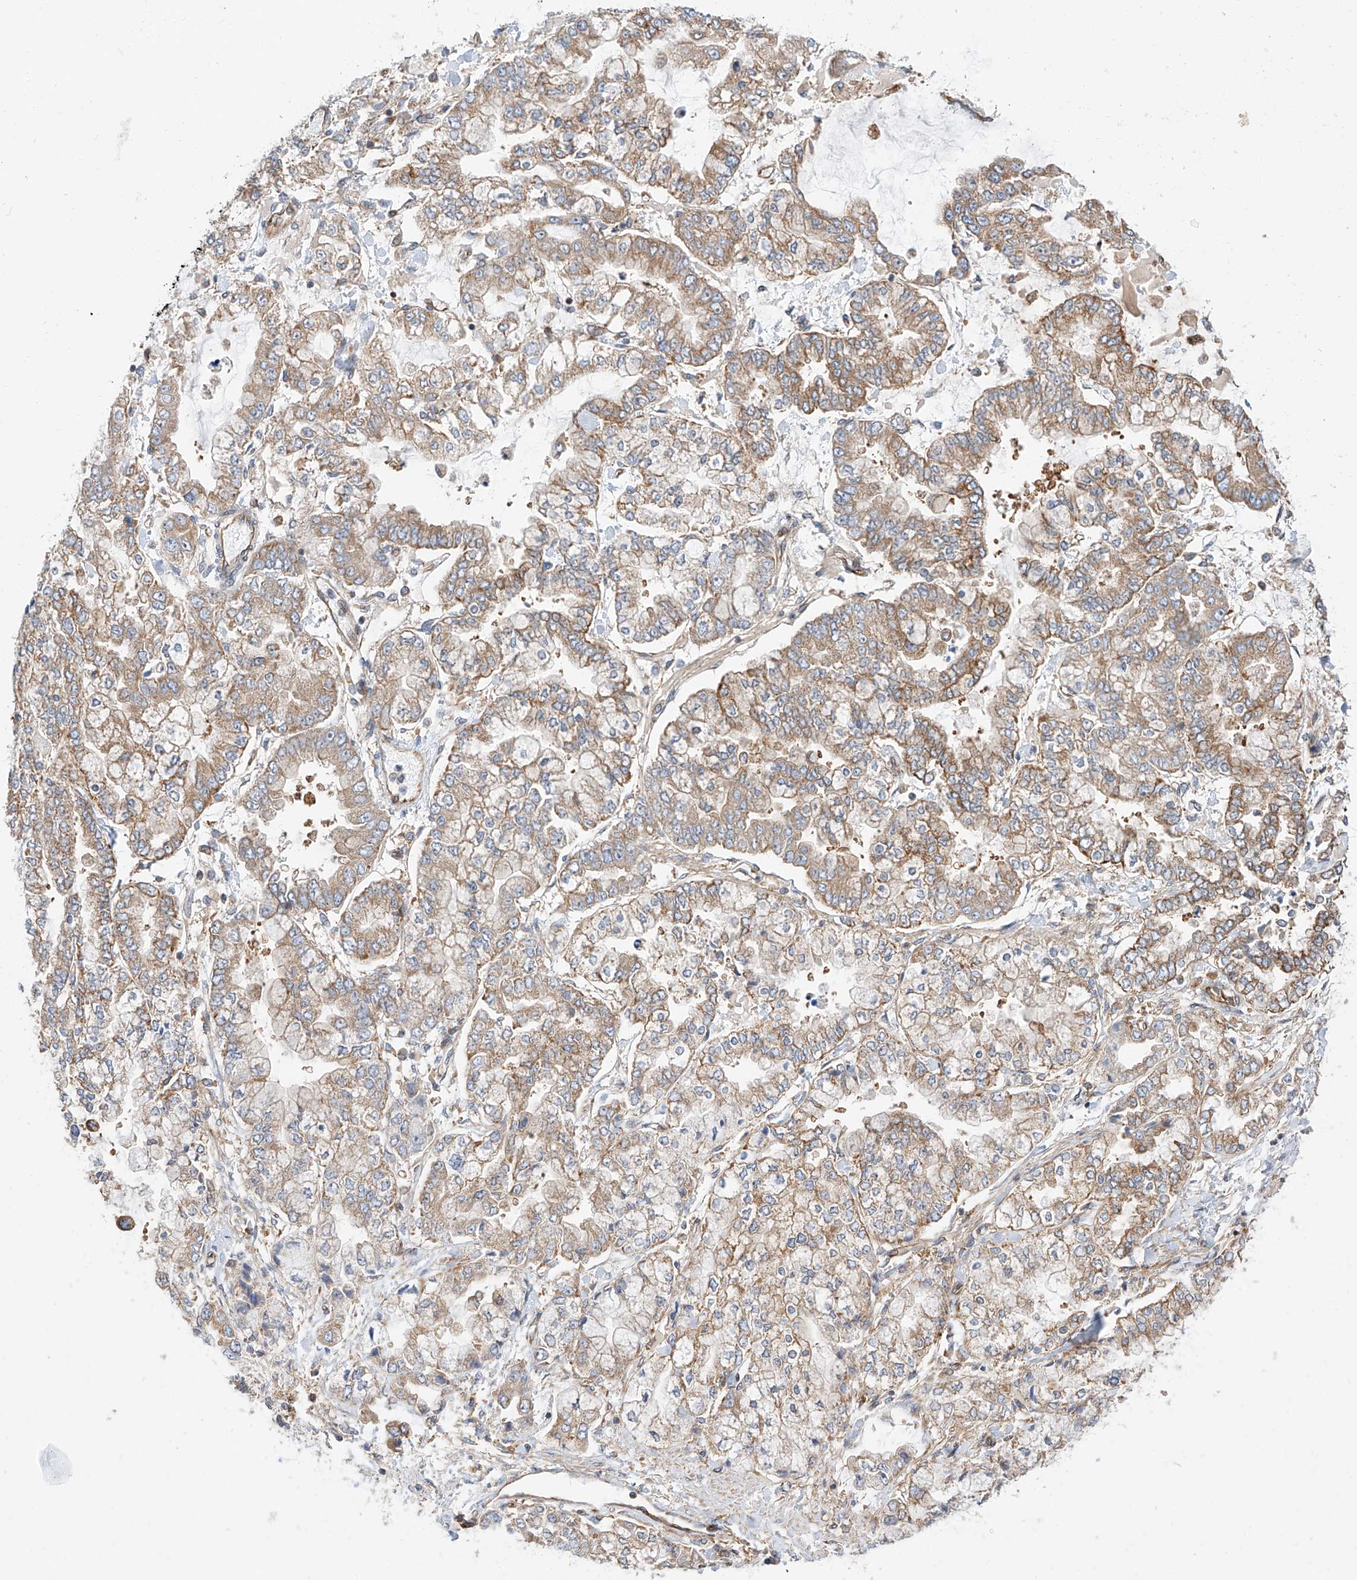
{"staining": {"intensity": "moderate", "quantity": "25%-75%", "location": "cytoplasmic/membranous"}, "tissue": "stomach cancer", "cell_type": "Tumor cells", "image_type": "cancer", "snomed": [{"axis": "morphology", "description": "Normal tissue, NOS"}, {"axis": "morphology", "description": "Adenocarcinoma, NOS"}, {"axis": "topography", "description": "Stomach, upper"}, {"axis": "topography", "description": "Stomach"}], "caption": "Stomach cancer tissue shows moderate cytoplasmic/membranous expression in about 25%-75% of tumor cells", "gene": "ISCA2", "patient": {"sex": "male", "age": 76}}